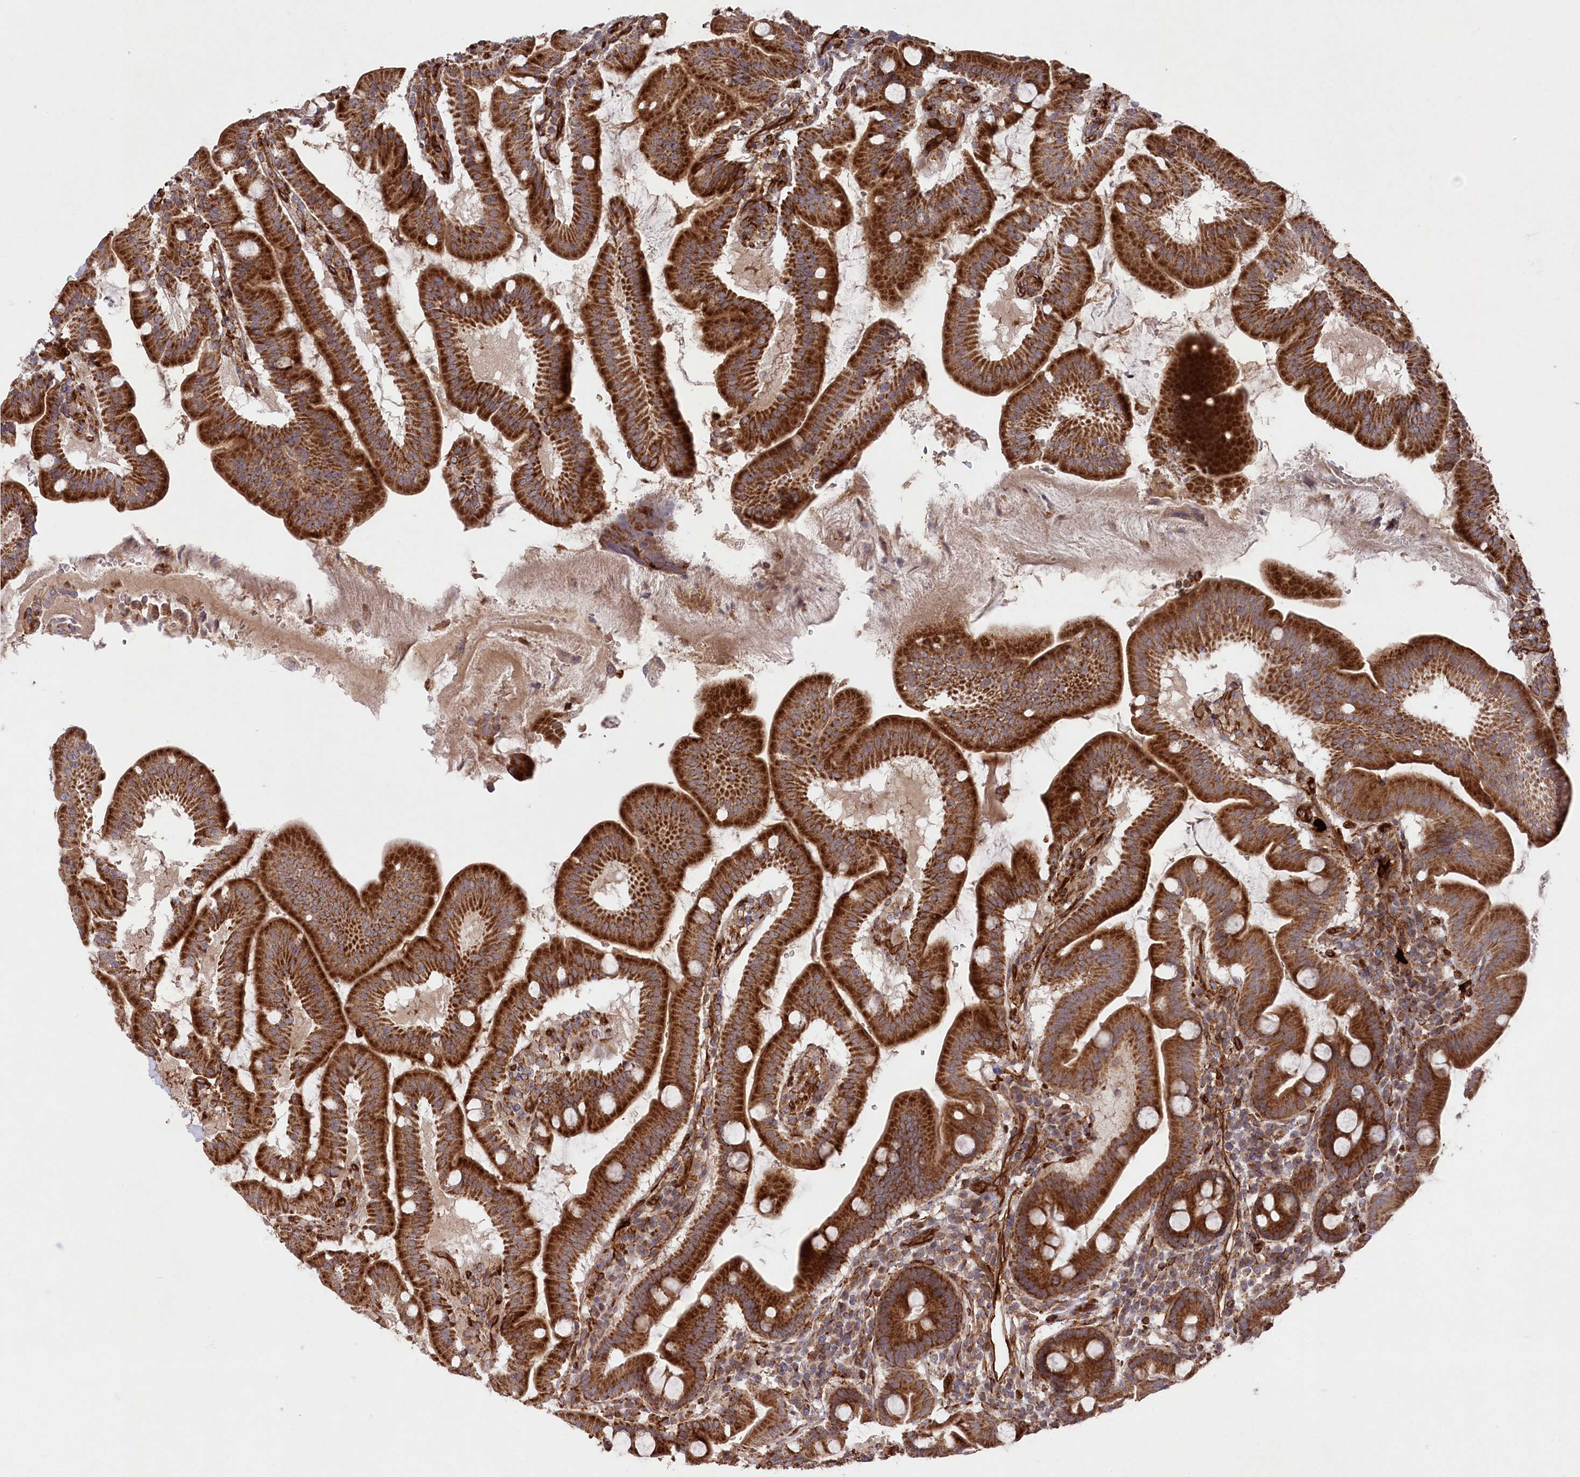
{"staining": {"intensity": "strong", "quantity": ">75%", "location": "cytoplasmic/membranous"}, "tissue": "duodenum", "cell_type": "Glandular cells", "image_type": "normal", "snomed": [{"axis": "morphology", "description": "Normal tissue, NOS"}, {"axis": "morphology", "description": "Adenocarcinoma, NOS"}, {"axis": "topography", "description": "Pancreas"}, {"axis": "topography", "description": "Duodenum"}], "caption": "Glandular cells display high levels of strong cytoplasmic/membranous staining in approximately >75% of cells in unremarkable human duodenum. (Stains: DAB in brown, nuclei in blue, Microscopy: brightfield microscopy at high magnification).", "gene": "MTPAP", "patient": {"sex": "male", "age": 50}}